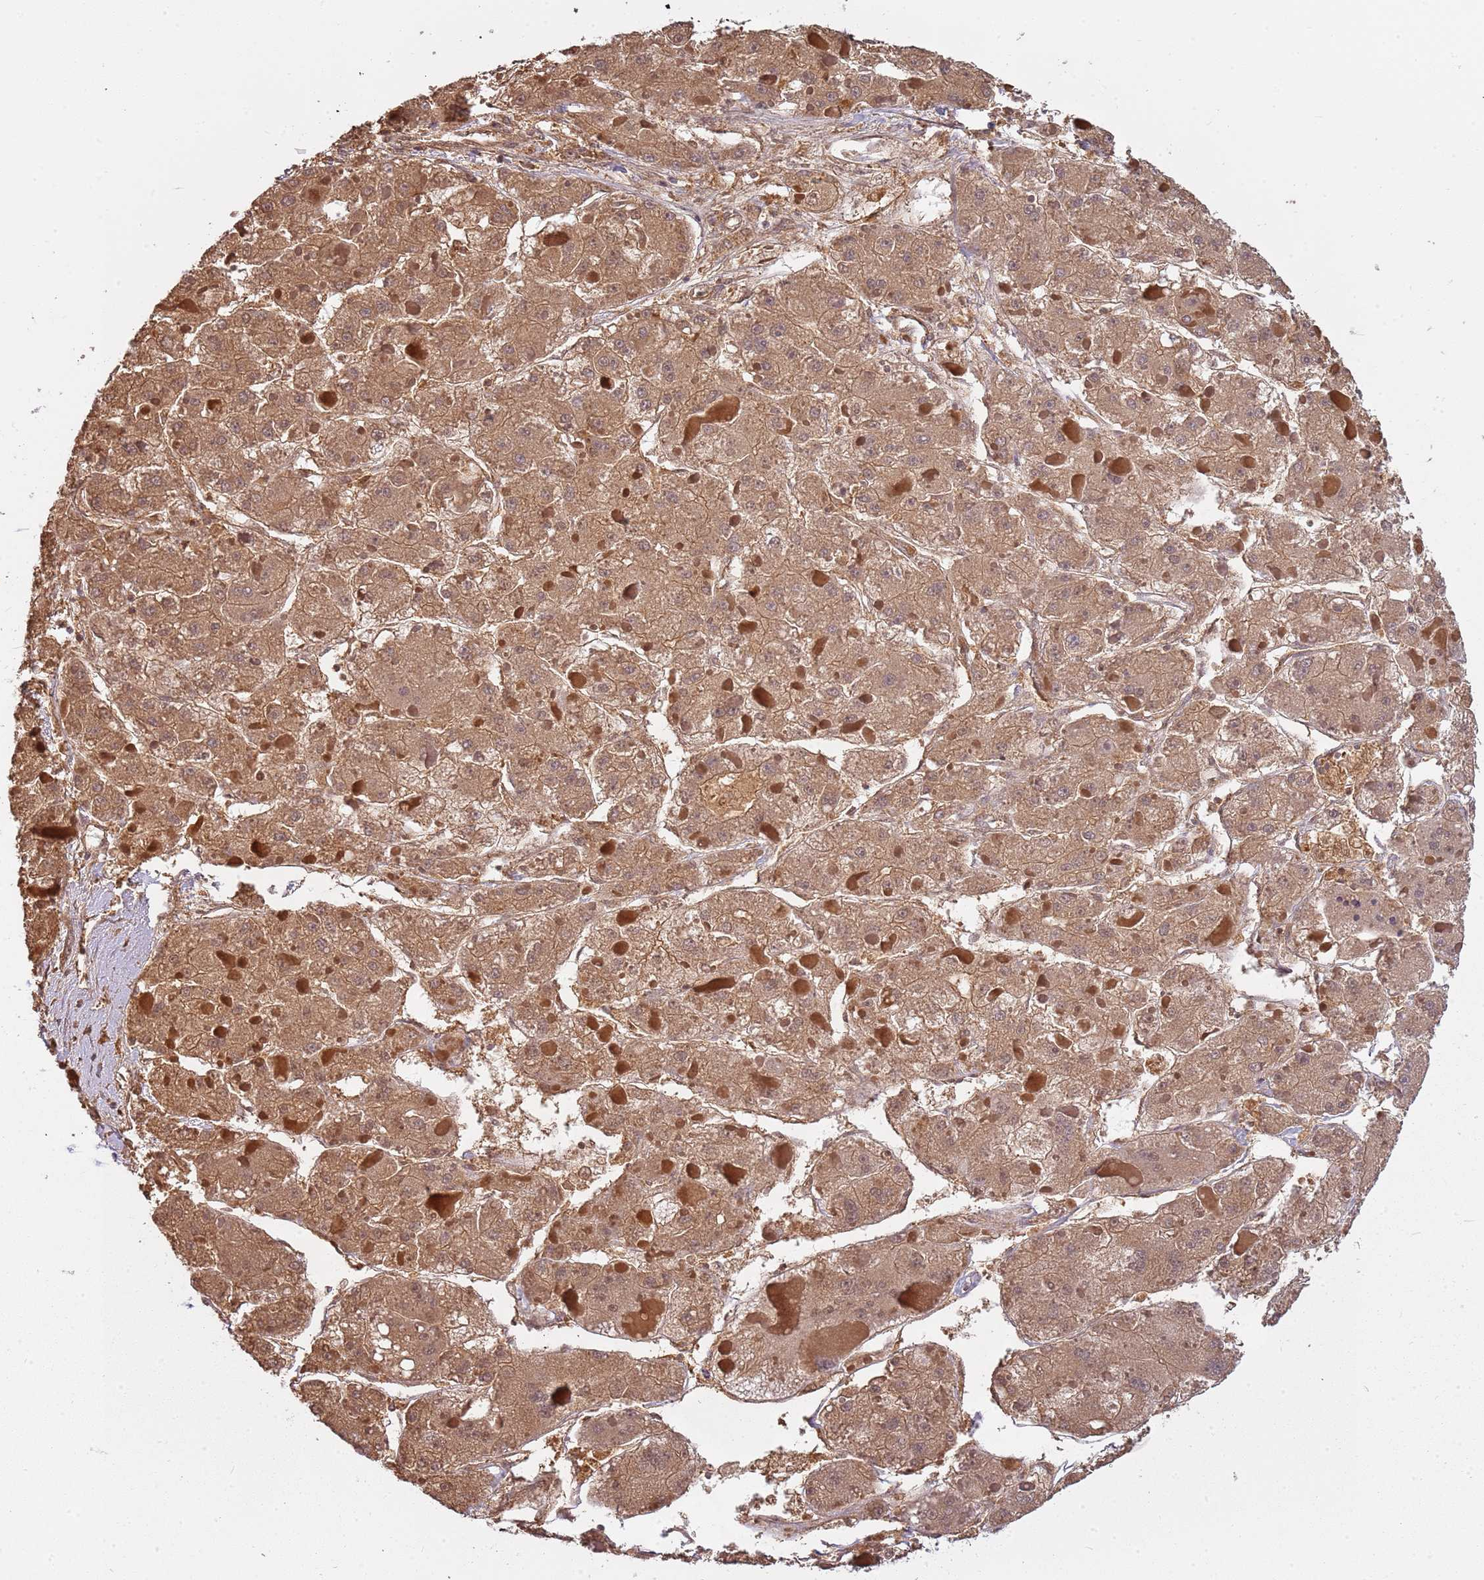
{"staining": {"intensity": "moderate", "quantity": ">75%", "location": "cytoplasmic/membranous"}, "tissue": "liver cancer", "cell_type": "Tumor cells", "image_type": "cancer", "snomed": [{"axis": "morphology", "description": "Carcinoma, Hepatocellular, NOS"}, {"axis": "topography", "description": "Liver"}], "caption": "Approximately >75% of tumor cells in liver cancer (hepatocellular carcinoma) display moderate cytoplasmic/membranous protein staining as visualized by brown immunohistochemical staining.", "gene": "GSTO2", "patient": {"sex": "female", "age": 73}}